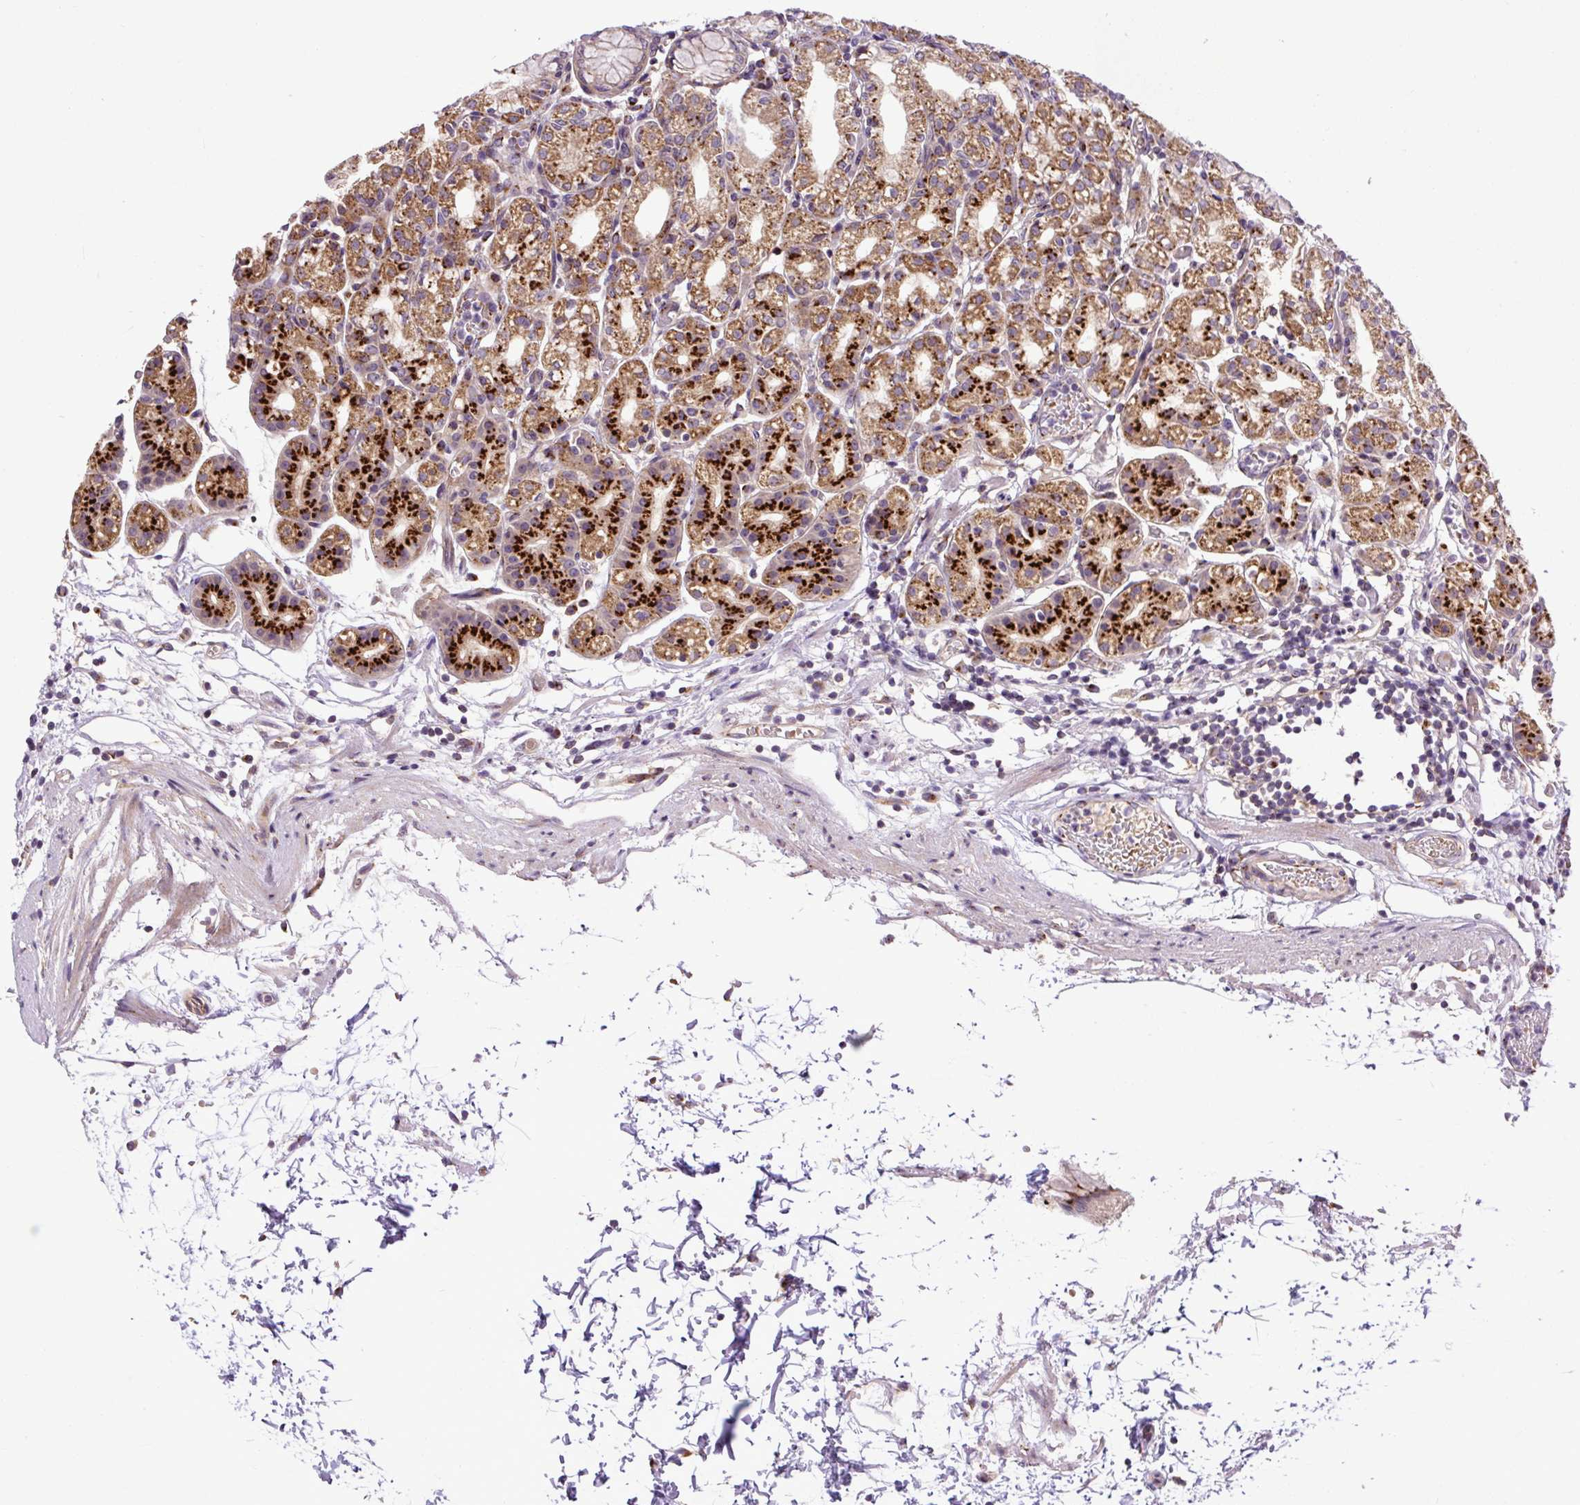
{"staining": {"intensity": "strong", "quantity": "25%-75%", "location": "cytoplasmic/membranous"}, "tissue": "stomach", "cell_type": "Glandular cells", "image_type": "normal", "snomed": [{"axis": "morphology", "description": "Normal tissue, NOS"}, {"axis": "topography", "description": "Stomach"}], "caption": "Protein expression by immunohistochemistry (IHC) reveals strong cytoplasmic/membranous staining in approximately 25%-75% of glandular cells in benign stomach. The staining was performed using DAB (3,3'-diaminobenzidine) to visualize the protein expression in brown, while the nuclei were stained in blue with hematoxylin (Magnification: 20x).", "gene": "MSMP", "patient": {"sex": "female", "age": 57}}